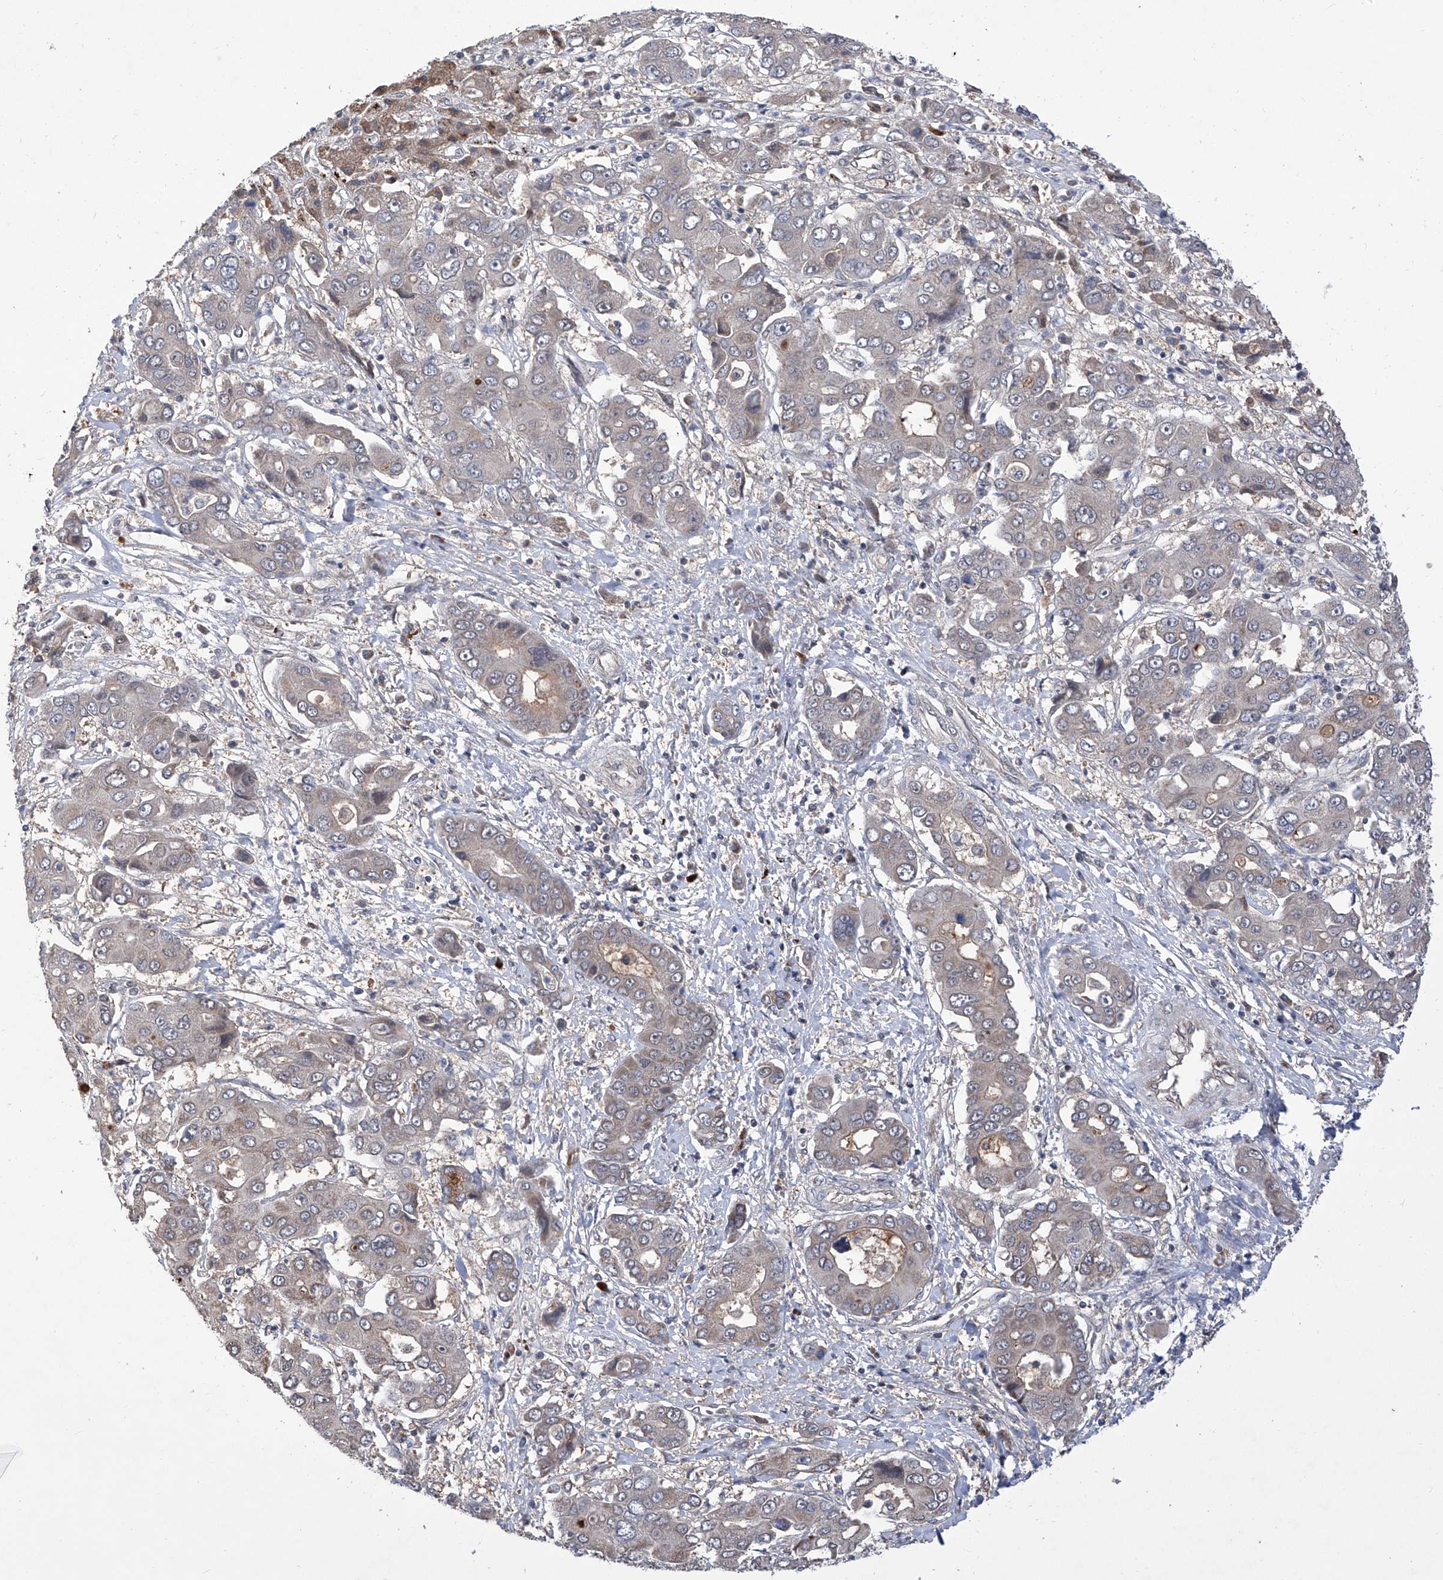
{"staining": {"intensity": "negative", "quantity": "none", "location": "none"}, "tissue": "liver cancer", "cell_type": "Tumor cells", "image_type": "cancer", "snomed": [{"axis": "morphology", "description": "Cholangiocarcinoma"}, {"axis": "topography", "description": "Liver"}], "caption": "DAB (3,3'-diaminobenzidine) immunohistochemical staining of cholangiocarcinoma (liver) displays no significant positivity in tumor cells. Brightfield microscopy of immunohistochemistry stained with DAB (brown) and hematoxylin (blue), captured at high magnification.", "gene": "USP45", "patient": {"sex": "male", "age": 67}}